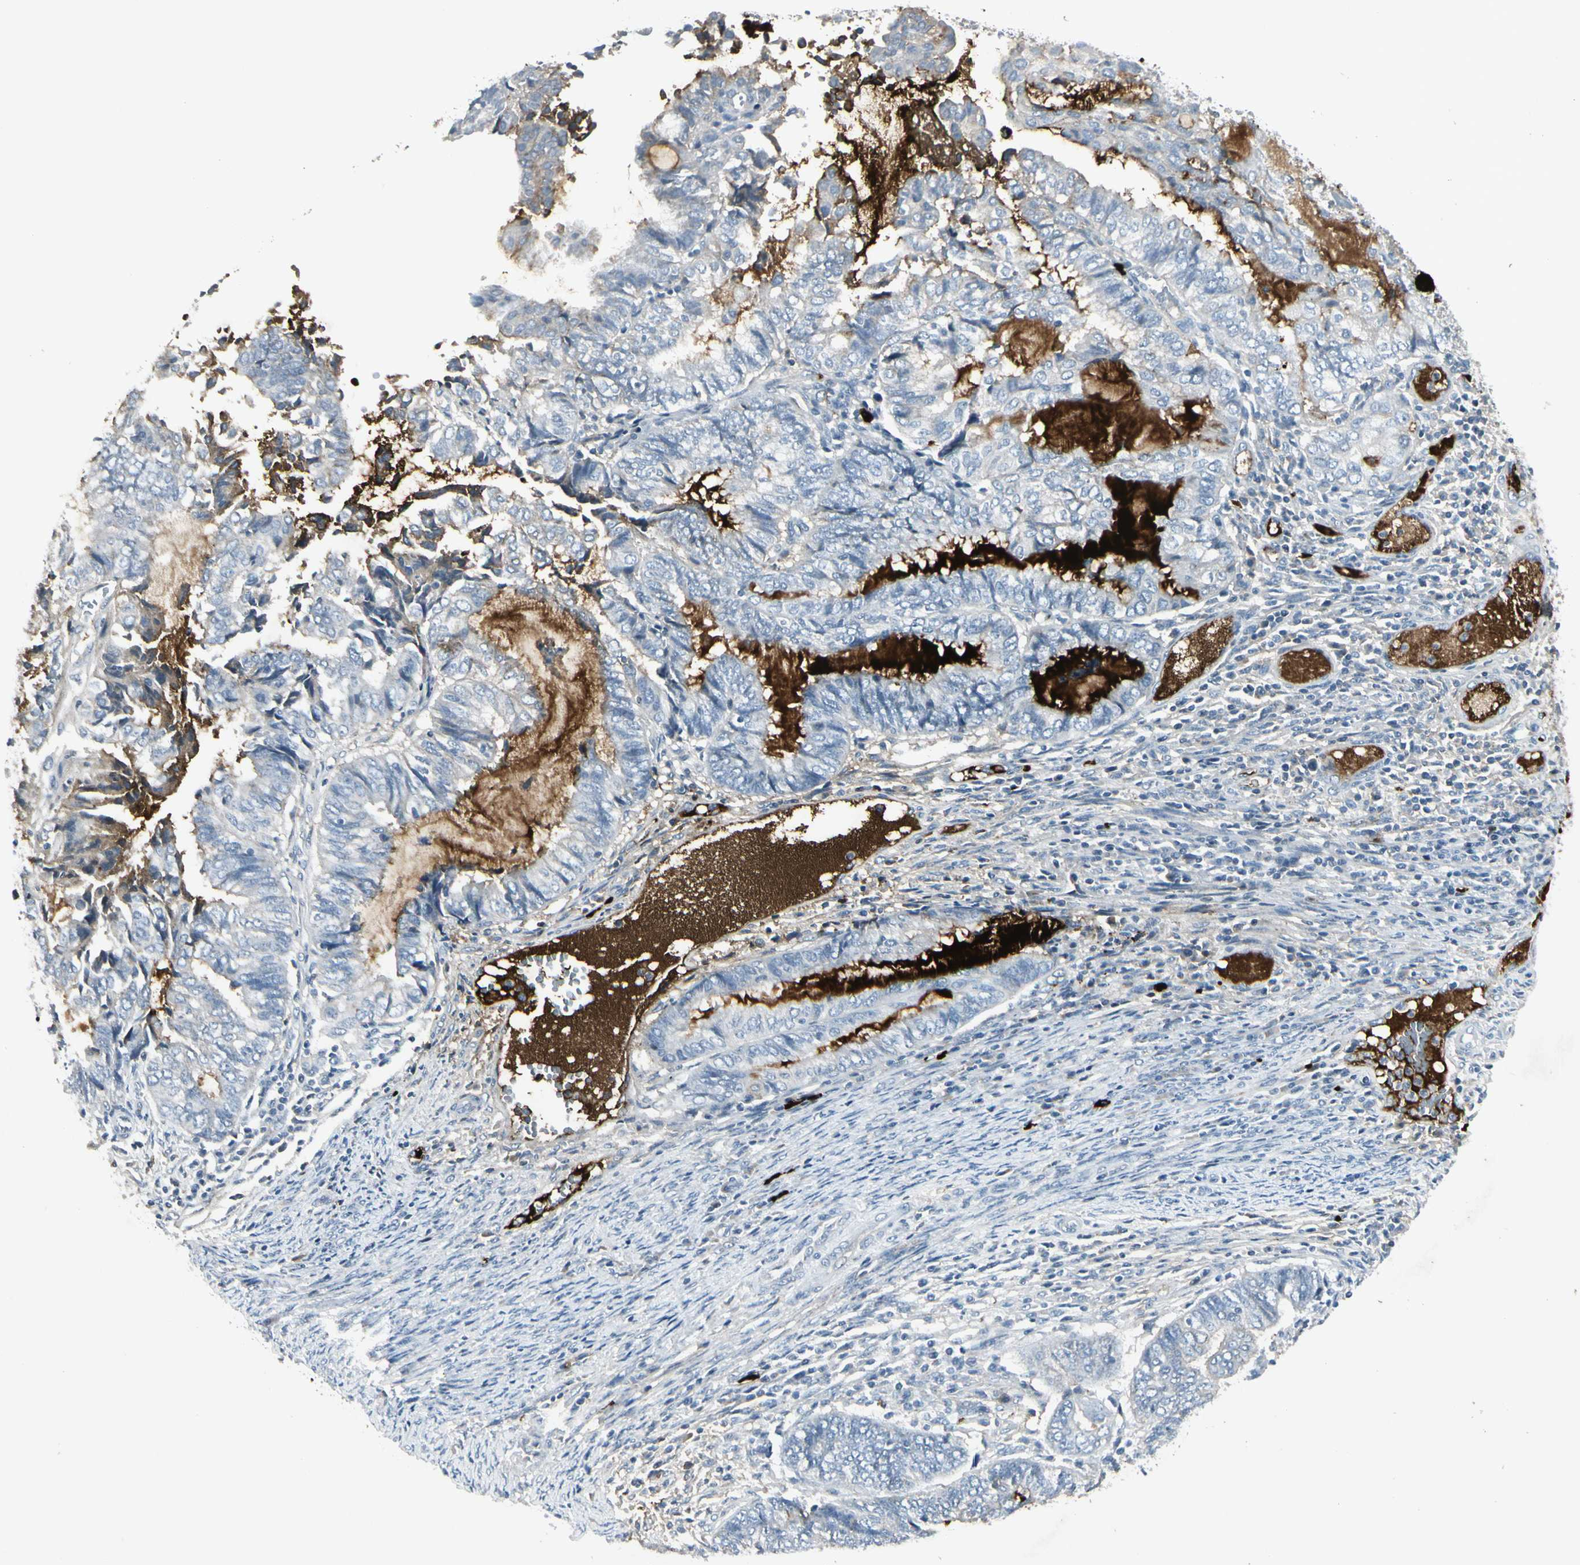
{"staining": {"intensity": "strong", "quantity": "<25%", "location": "cytoplasmic/membranous"}, "tissue": "endometrial cancer", "cell_type": "Tumor cells", "image_type": "cancer", "snomed": [{"axis": "morphology", "description": "Adenocarcinoma, NOS"}, {"axis": "topography", "description": "Uterus"}, {"axis": "topography", "description": "Endometrium"}], "caption": "Immunohistochemical staining of endometrial adenocarcinoma displays medium levels of strong cytoplasmic/membranous protein staining in approximately <25% of tumor cells.", "gene": "IGHM", "patient": {"sex": "female", "age": 70}}